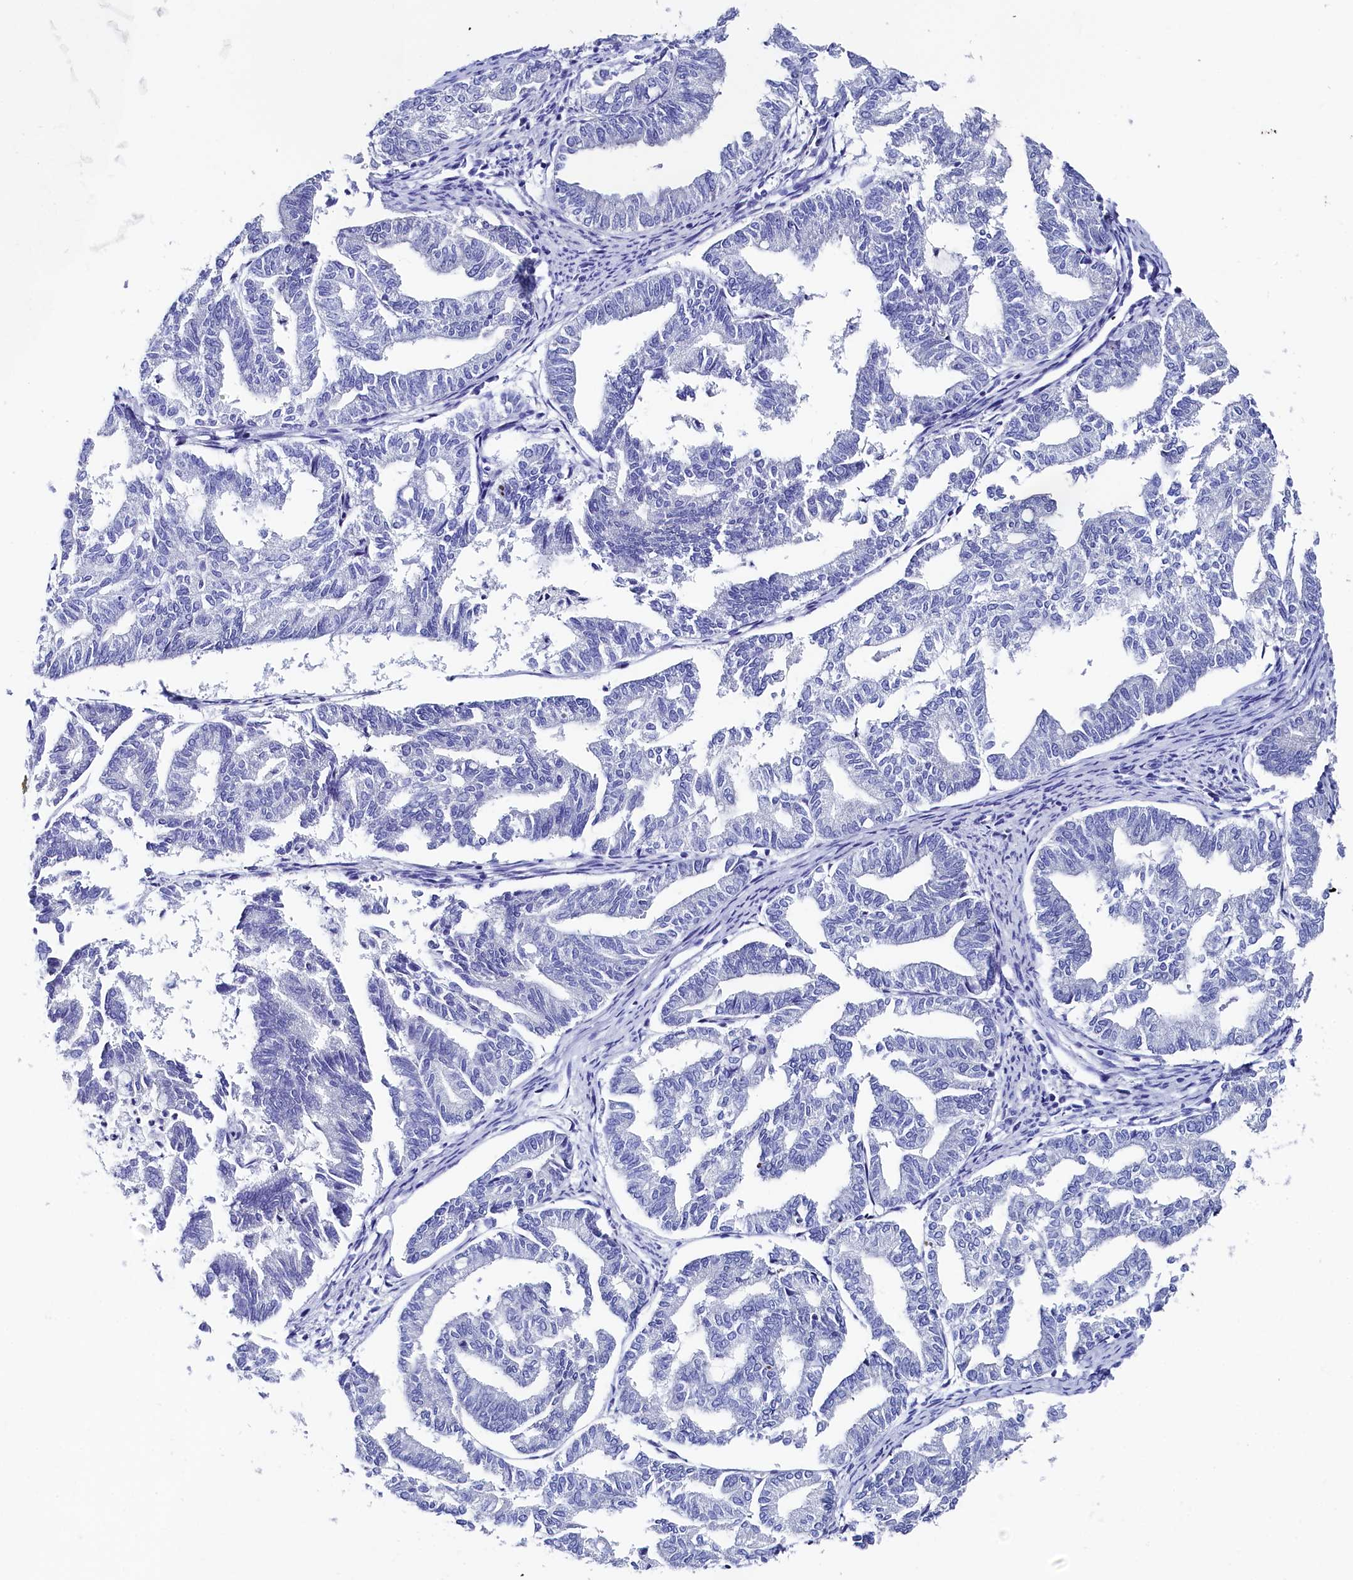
{"staining": {"intensity": "negative", "quantity": "none", "location": "none"}, "tissue": "endometrial cancer", "cell_type": "Tumor cells", "image_type": "cancer", "snomed": [{"axis": "morphology", "description": "Adenocarcinoma, NOS"}, {"axis": "topography", "description": "Endometrium"}], "caption": "Immunohistochemical staining of human endometrial cancer (adenocarcinoma) shows no significant expression in tumor cells.", "gene": "MMAB", "patient": {"sex": "female", "age": 79}}